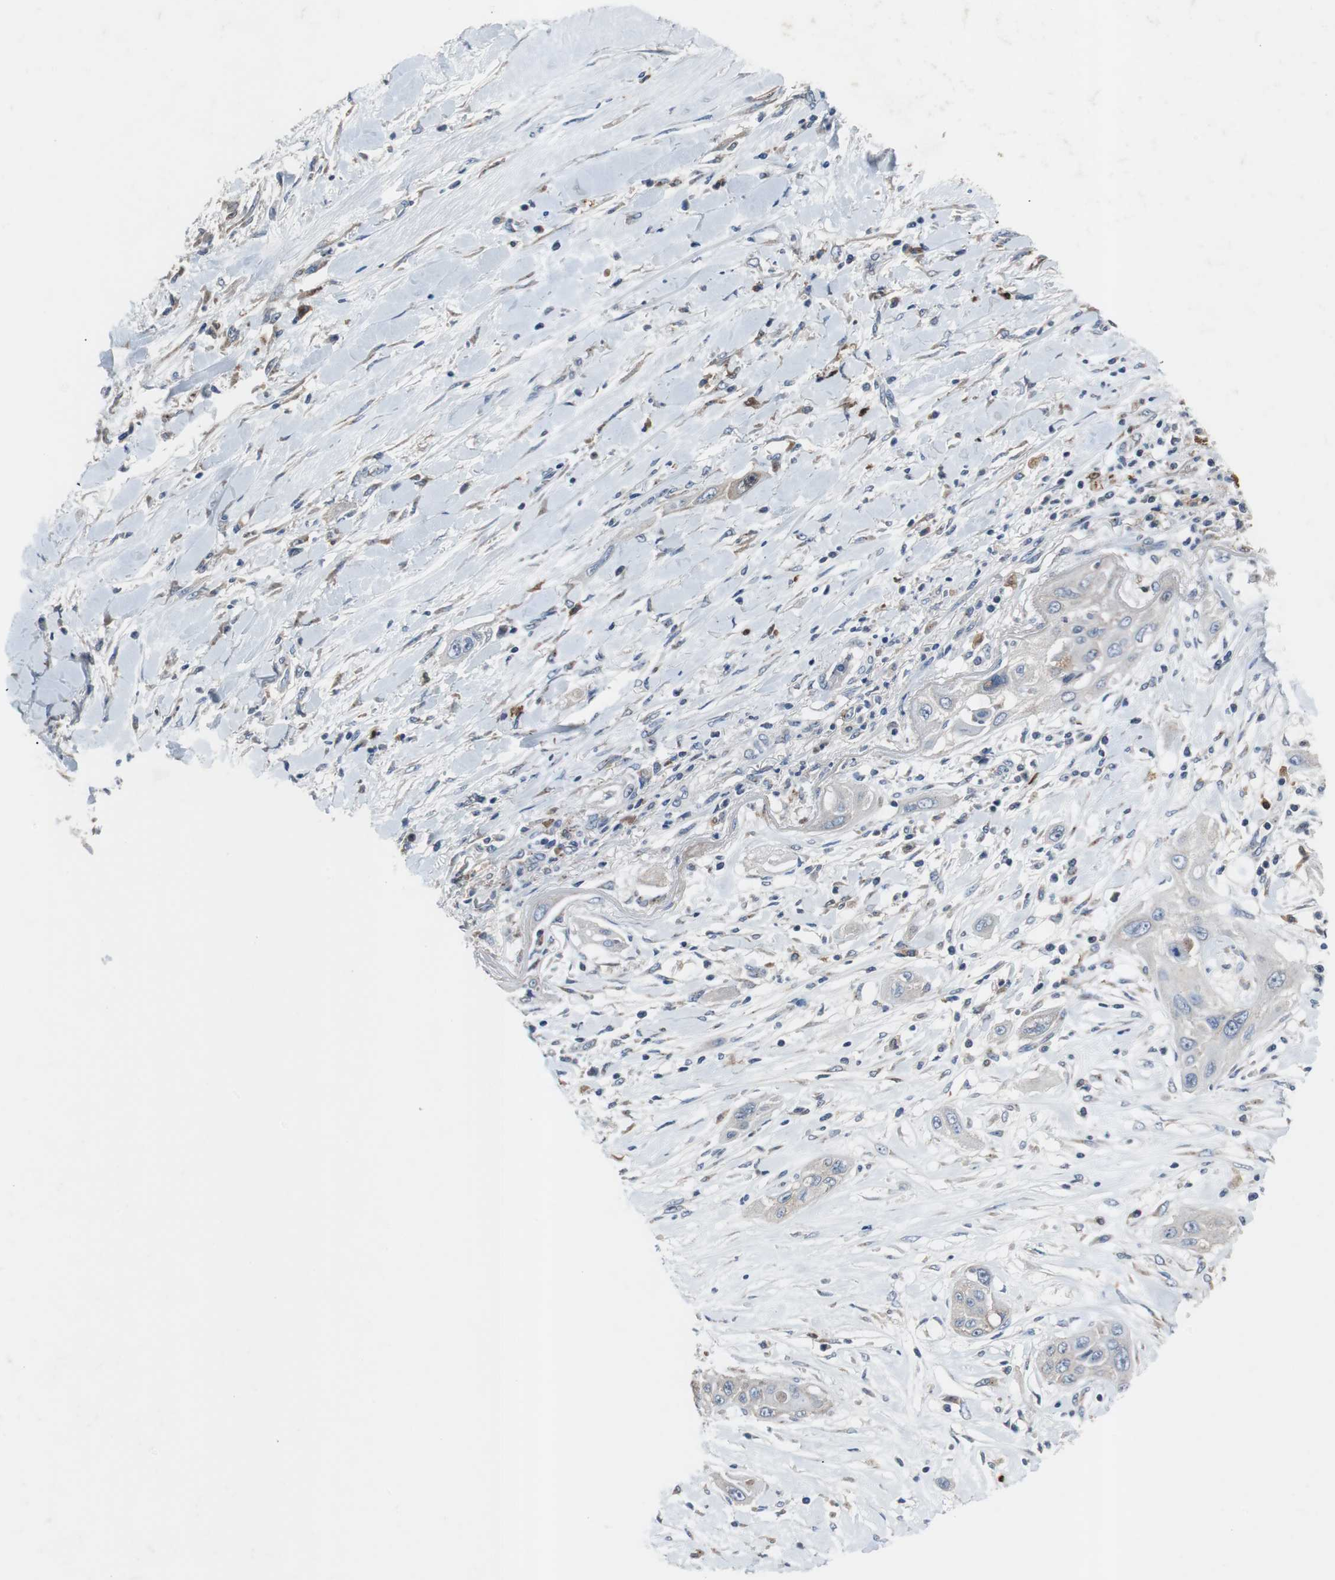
{"staining": {"intensity": "weak", "quantity": "25%-75%", "location": "cytoplasmic/membranous"}, "tissue": "lung cancer", "cell_type": "Tumor cells", "image_type": "cancer", "snomed": [{"axis": "morphology", "description": "Squamous cell carcinoma, NOS"}, {"axis": "topography", "description": "Lung"}], "caption": "Protein expression analysis of human squamous cell carcinoma (lung) reveals weak cytoplasmic/membranous positivity in approximately 25%-75% of tumor cells.", "gene": "CALB2", "patient": {"sex": "female", "age": 47}}